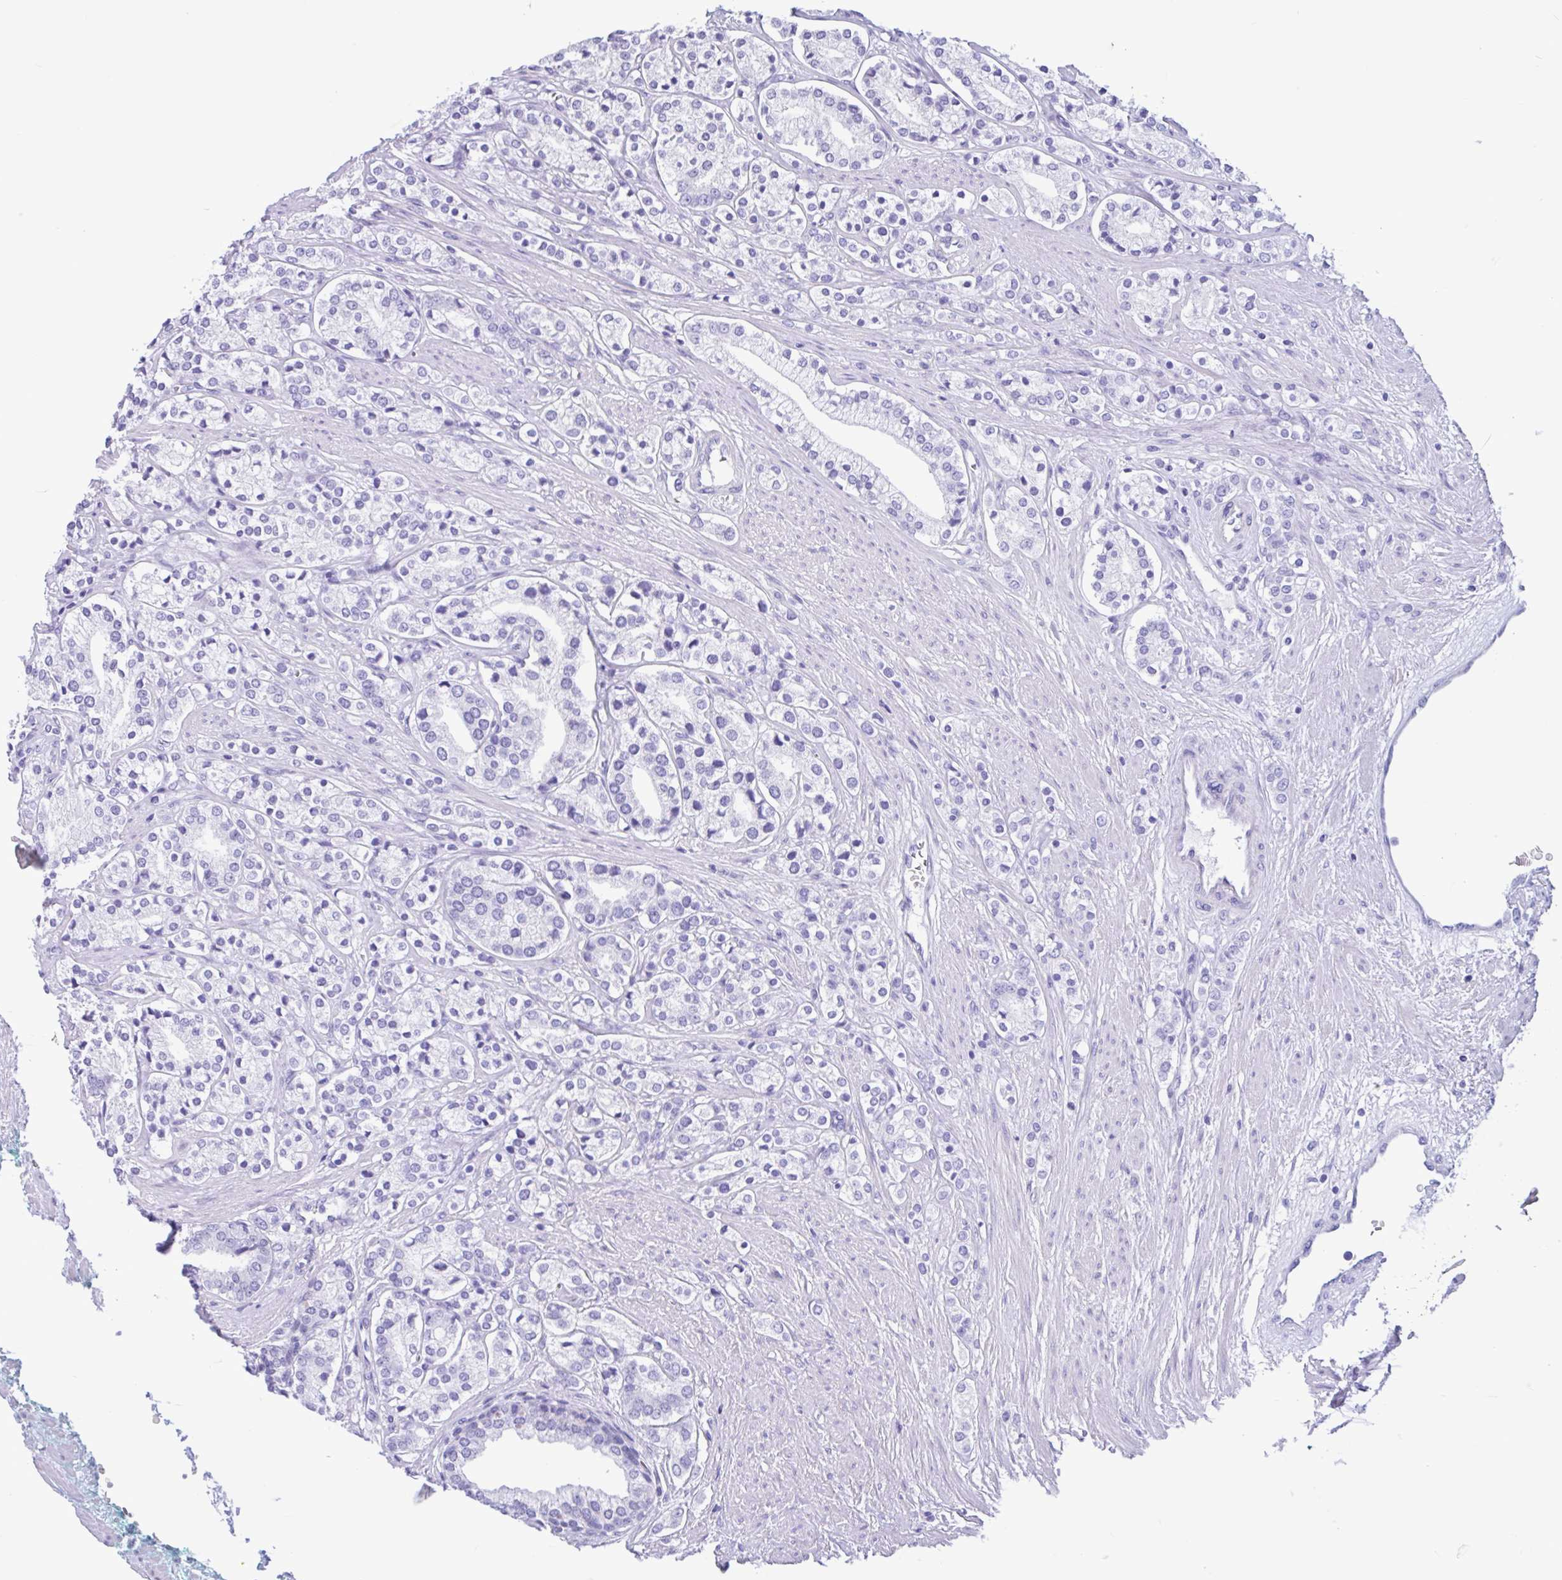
{"staining": {"intensity": "negative", "quantity": "none", "location": "none"}, "tissue": "prostate cancer", "cell_type": "Tumor cells", "image_type": "cancer", "snomed": [{"axis": "morphology", "description": "Adenocarcinoma, High grade"}, {"axis": "topography", "description": "Prostate"}], "caption": "The photomicrograph reveals no significant staining in tumor cells of prostate cancer (high-grade adenocarcinoma).", "gene": "IAPP", "patient": {"sex": "male", "age": 58}}